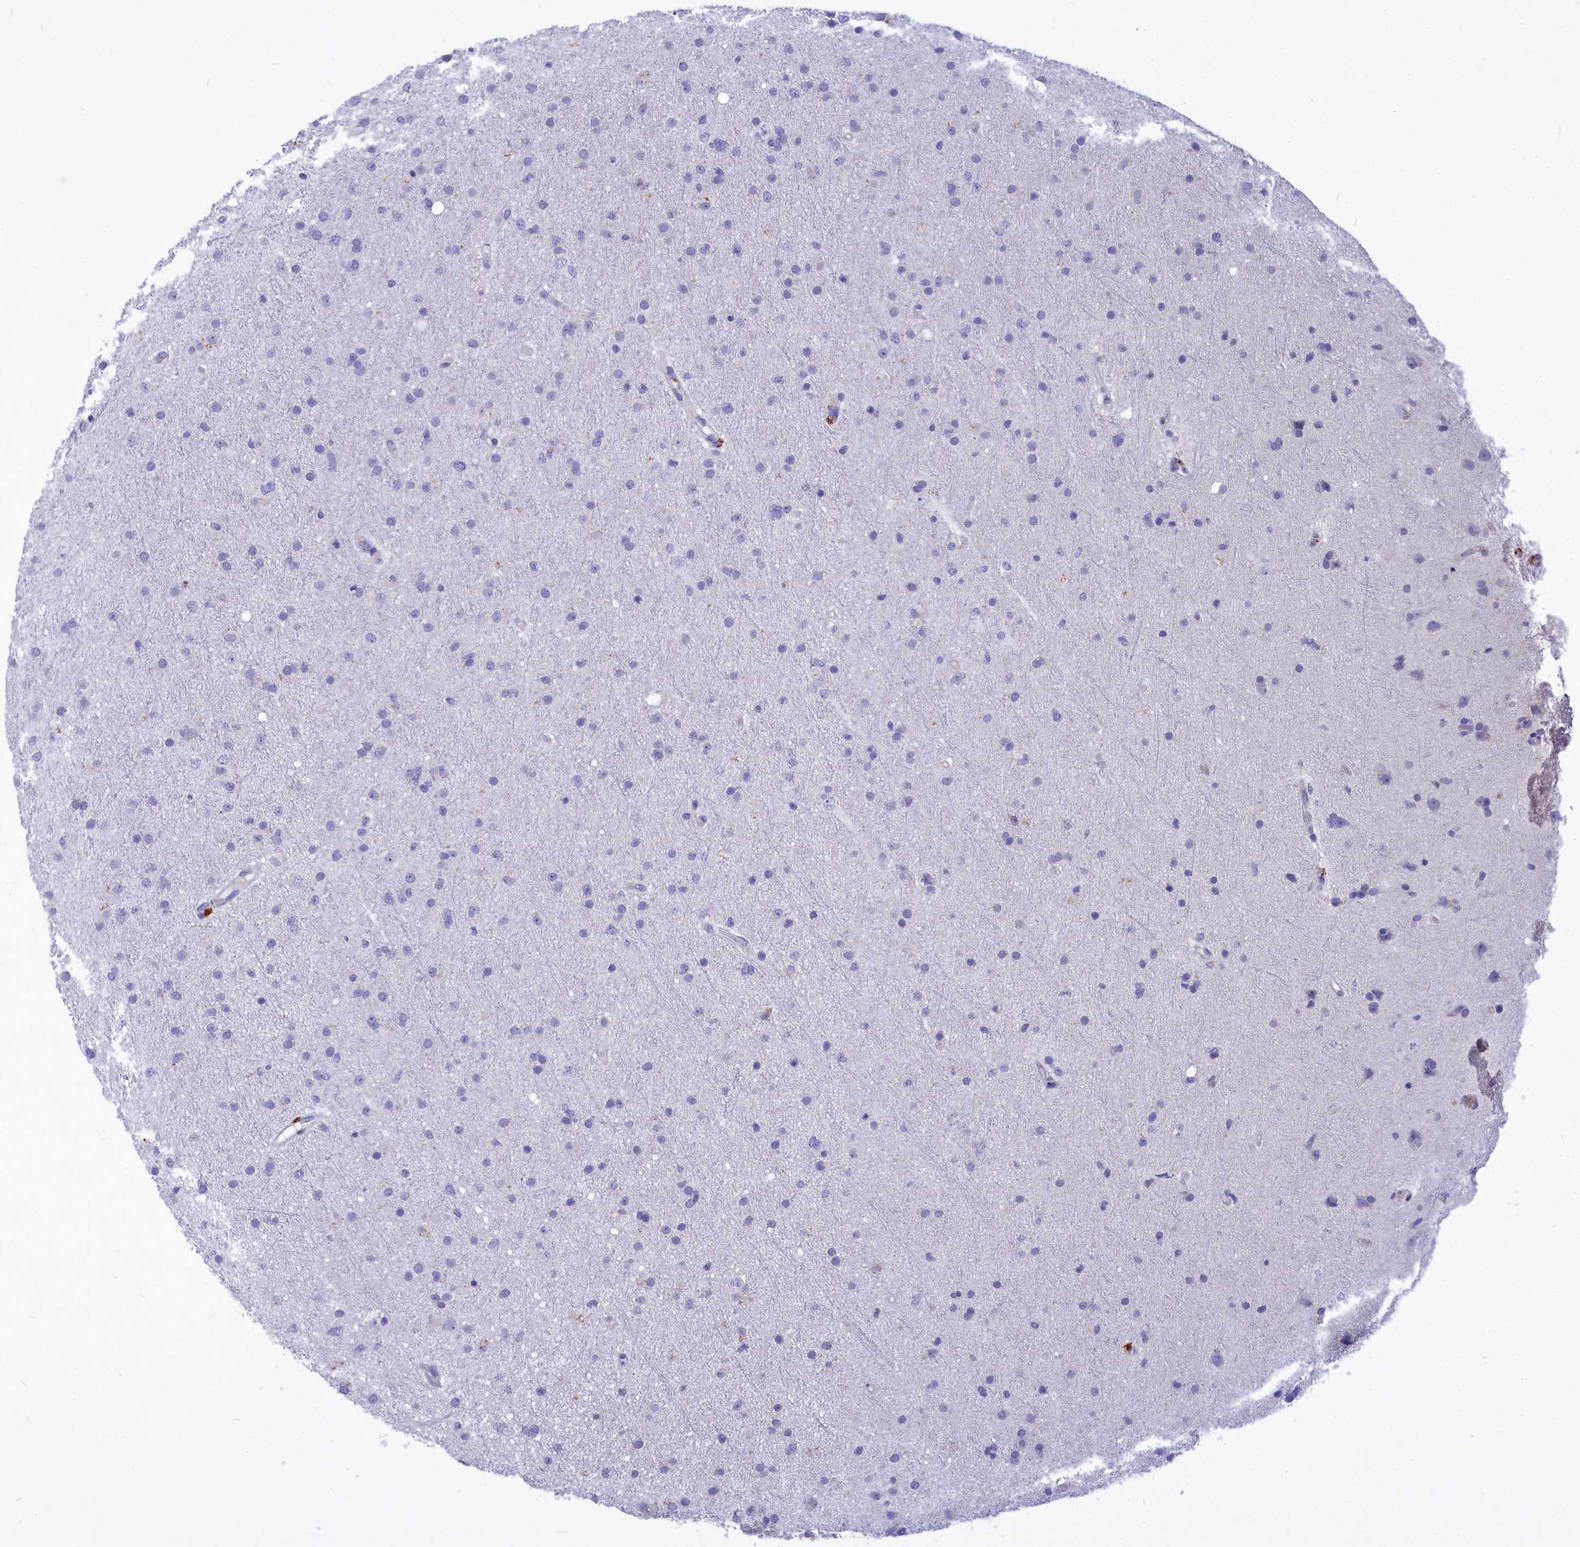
{"staining": {"intensity": "negative", "quantity": "none", "location": "none"}, "tissue": "glioma", "cell_type": "Tumor cells", "image_type": "cancer", "snomed": [{"axis": "morphology", "description": "Glioma, malignant, Low grade"}, {"axis": "topography", "description": "Cerebral cortex"}], "caption": "Immunohistochemical staining of glioma demonstrates no significant expression in tumor cells. (Brightfield microscopy of DAB (3,3'-diaminobenzidine) immunohistochemistry (IHC) at high magnification).", "gene": "DEFB119", "patient": {"sex": "female", "age": 39}}